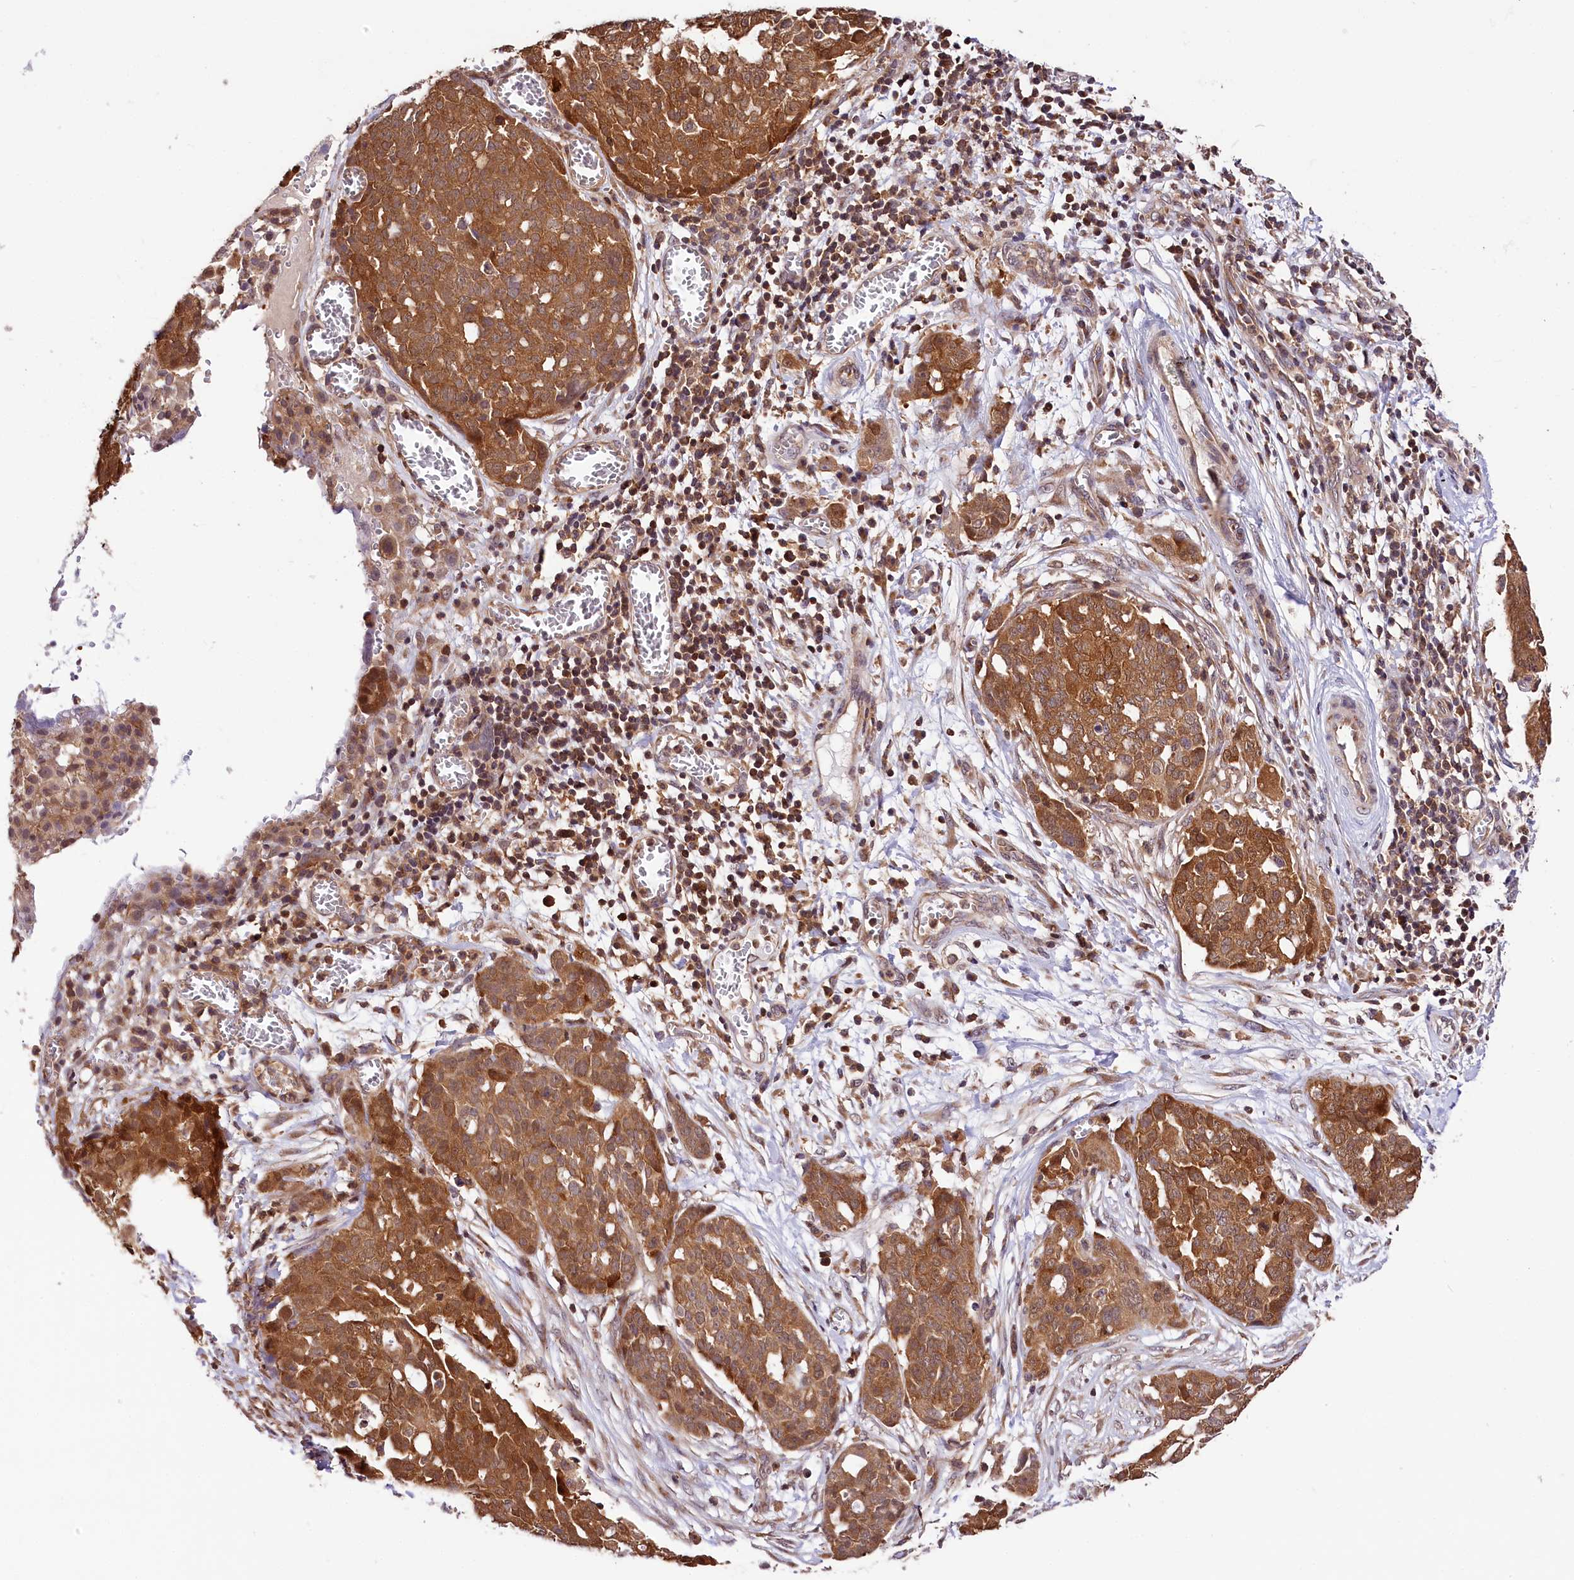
{"staining": {"intensity": "moderate", "quantity": ">75%", "location": "cytoplasmic/membranous,nuclear"}, "tissue": "ovarian cancer", "cell_type": "Tumor cells", "image_type": "cancer", "snomed": [{"axis": "morphology", "description": "Cystadenocarcinoma, serous, NOS"}, {"axis": "topography", "description": "Soft tissue"}, {"axis": "topography", "description": "Ovary"}], "caption": "Immunohistochemical staining of ovarian cancer (serous cystadenocarcinoma) exhibits moderate cytoplasmic/membranous and nuclear protein positivity in approximately >75% of tumor cells.", "gene": "CHORDC1", "patient": {"sex": "female", "age": 57}}